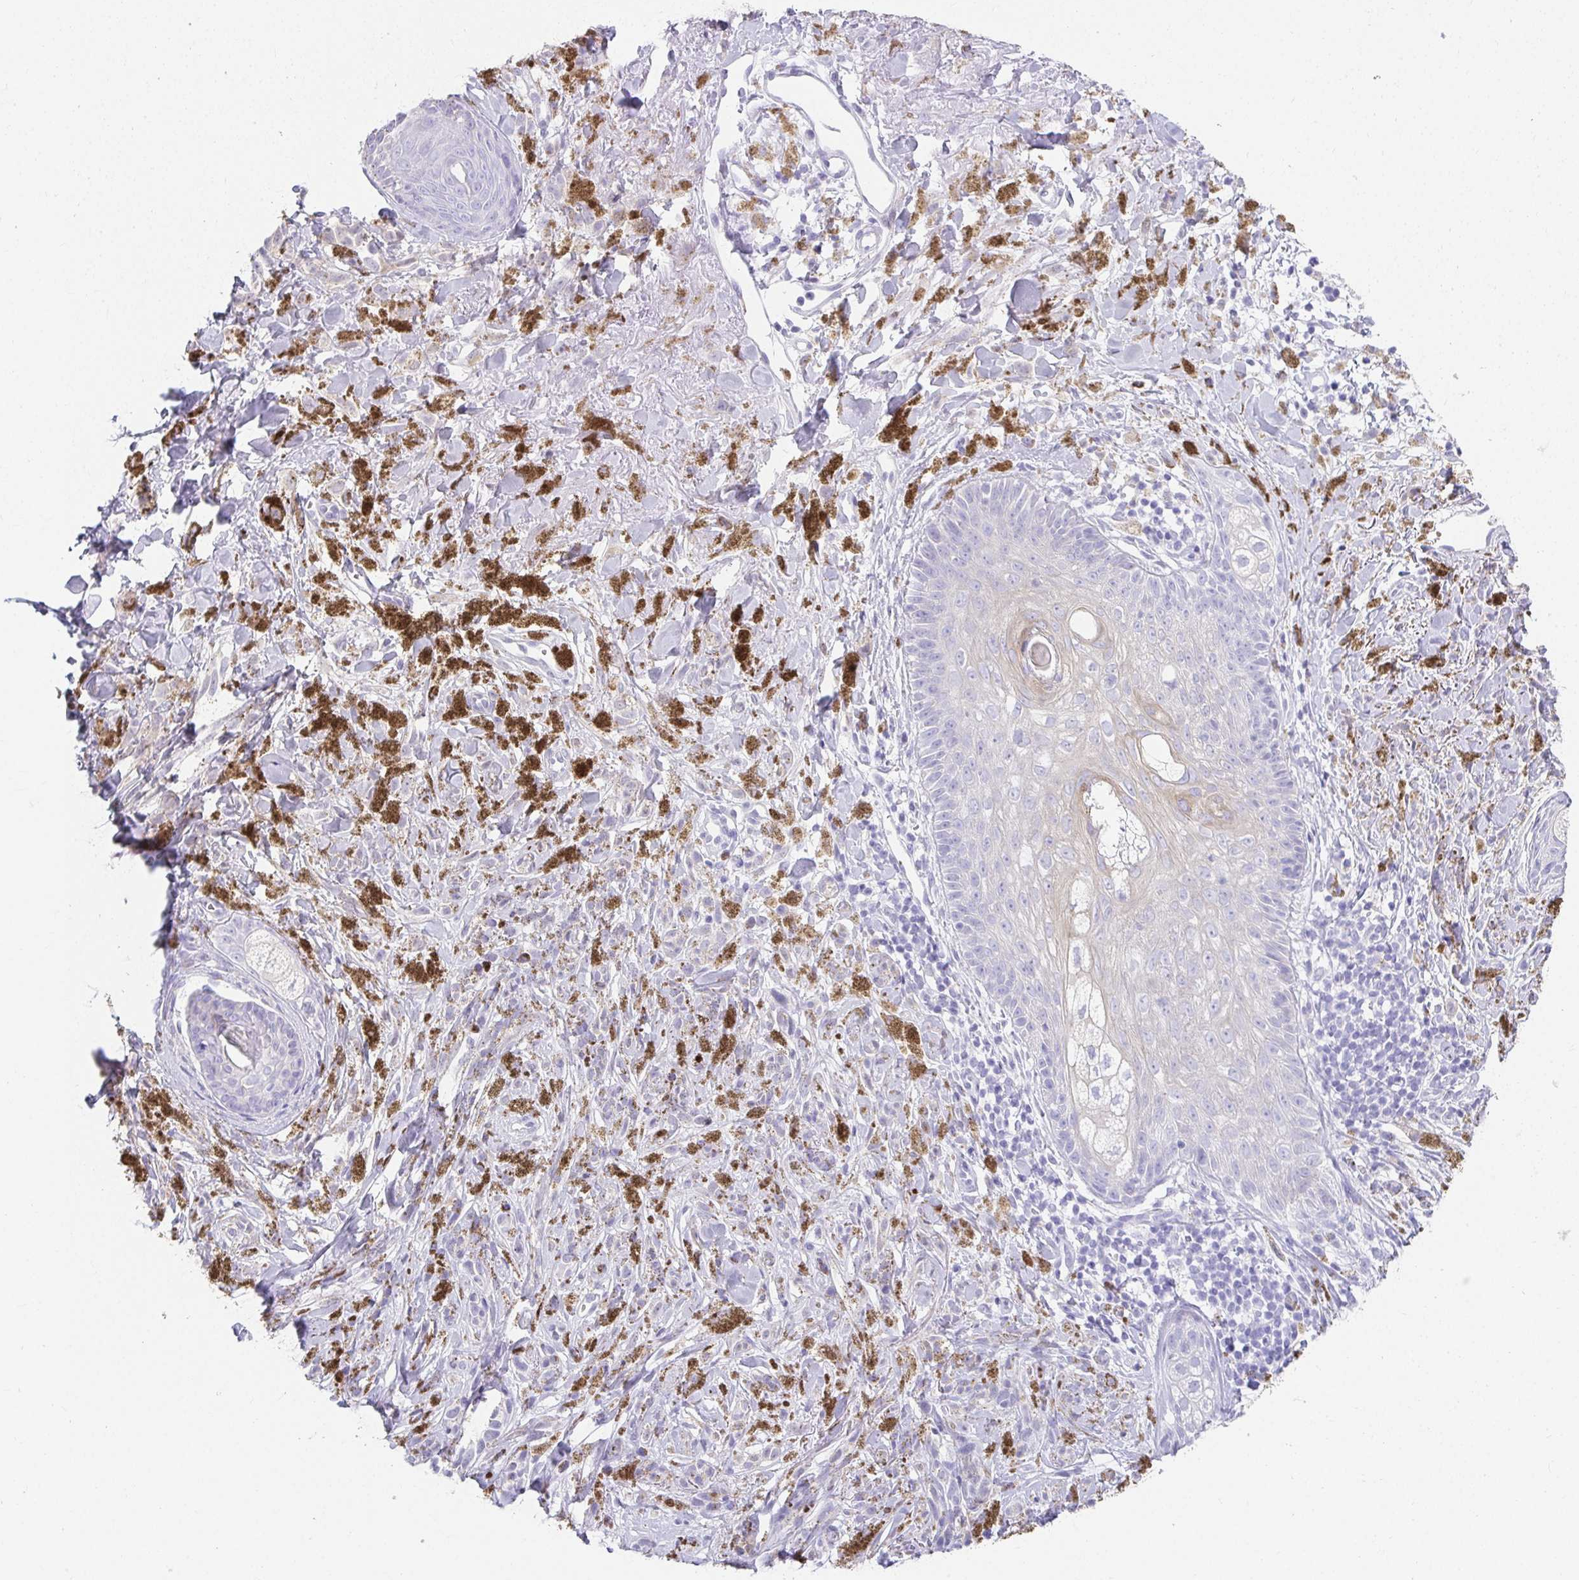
{"staining": {"intensity": "negative", "quantity": "none", "location": "none"}, "tissue": "melanoma", "cell_type": "Tumor cells", "image_type": "cancer", "snomed": [{"axis": "morphology", "description": "Malignant melanoma, NOS"}, {"axis": "topography", "description": "Skin"}], "caption": "The image shows no significant staining in tumor cells of malignant melanoma.", "gene": "CHAT", "patient": {"sex": "male", "age": 85}}